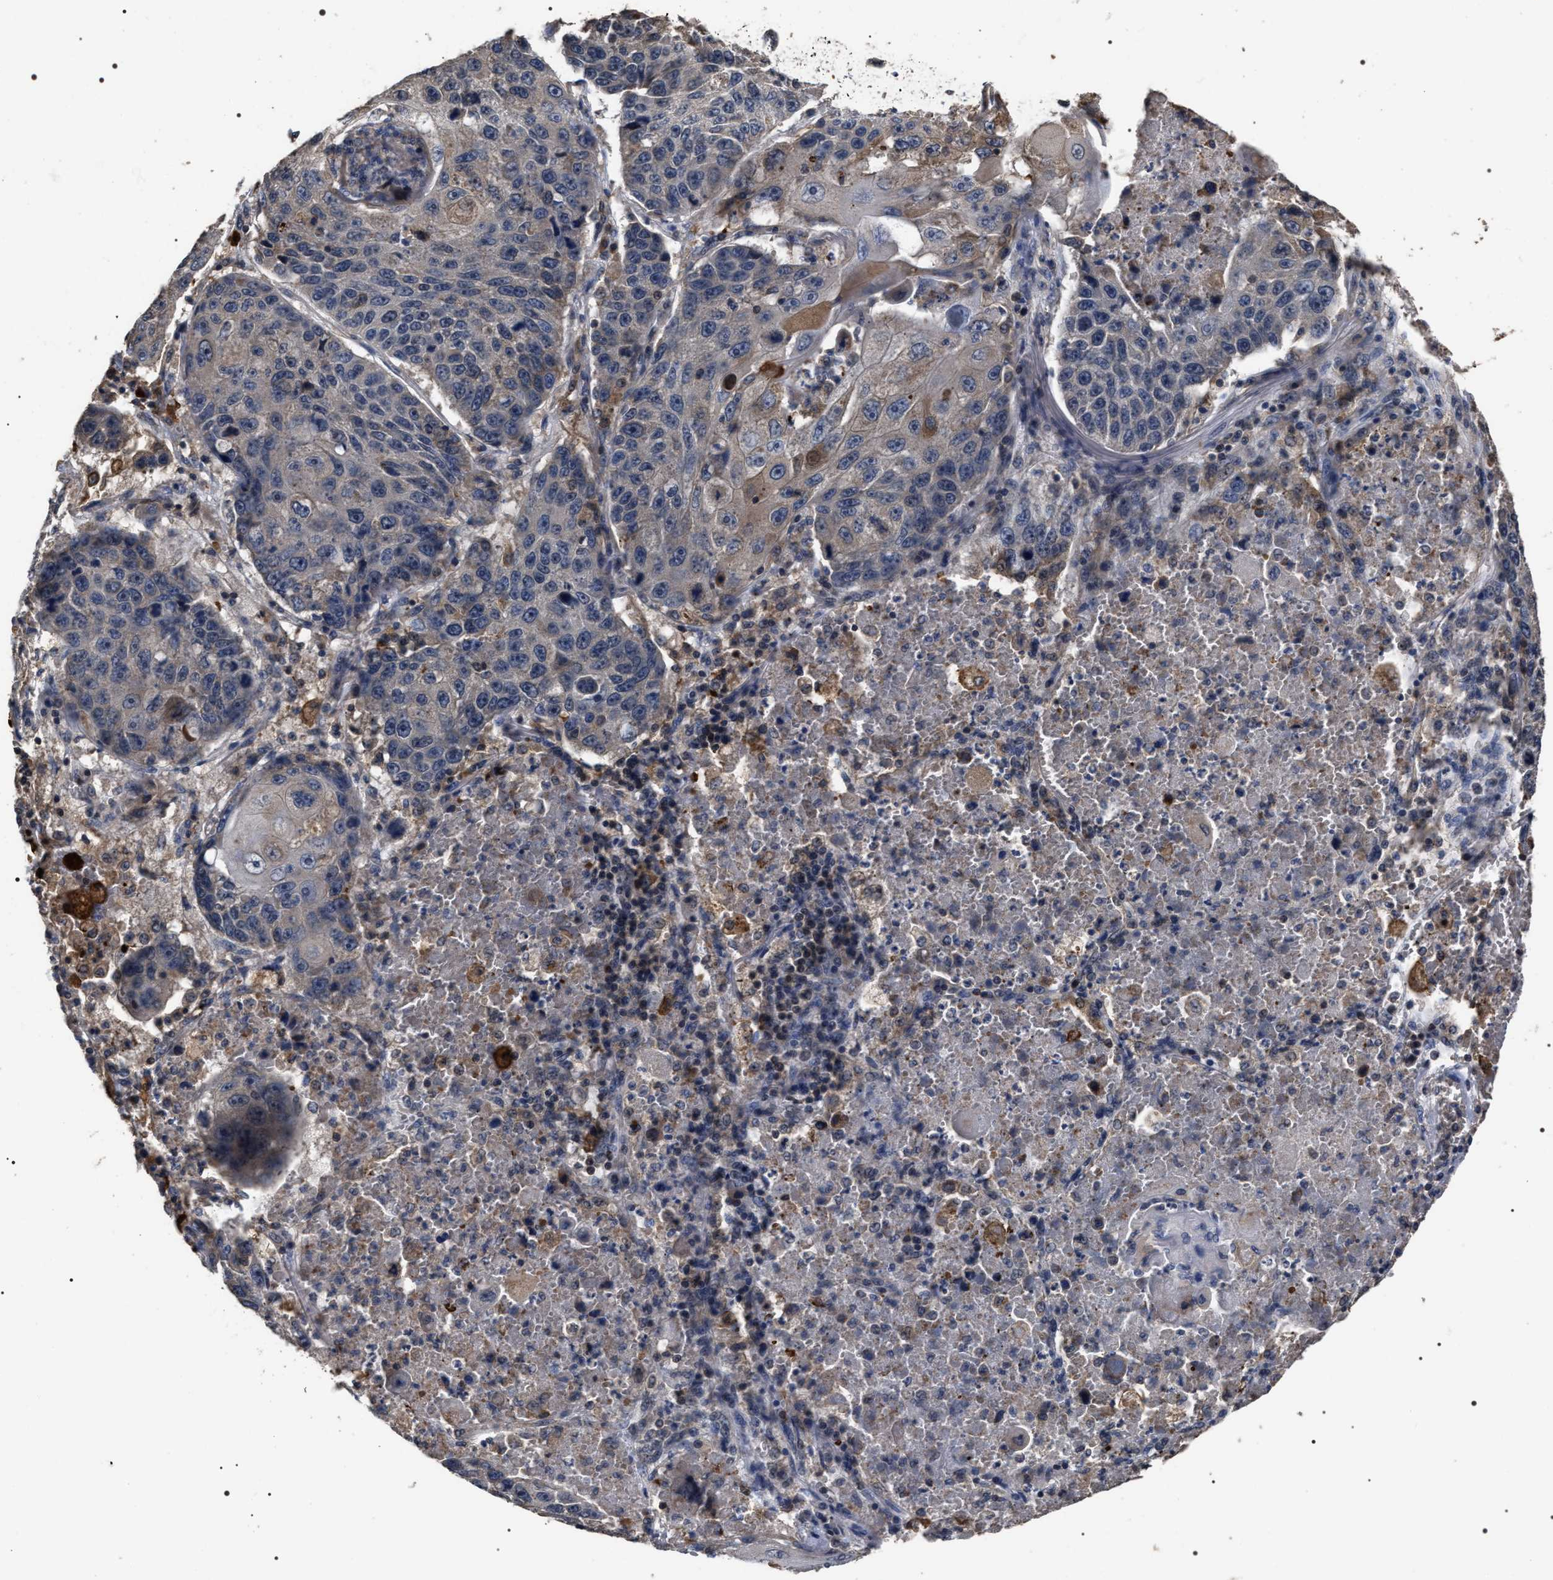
{"staining": {"intensity": "negative", "quantity": "none", "location": "none"}, "tissue": "lung cancer", "cell_type": "Tumor cells", "image_type": "cancer", "snomed": [{"axis": "morphology", "description": "Squamous cell carcinoma, NOS"}, {"axis": "topography", "description": "Lung"}], "caption": "Histopathology image shows no protein positivity in tumor cells of squamous cell carcinoma (lung) tissue.", "gene": "UPF3A", "patient": {"sex": "male", "age": 61}}